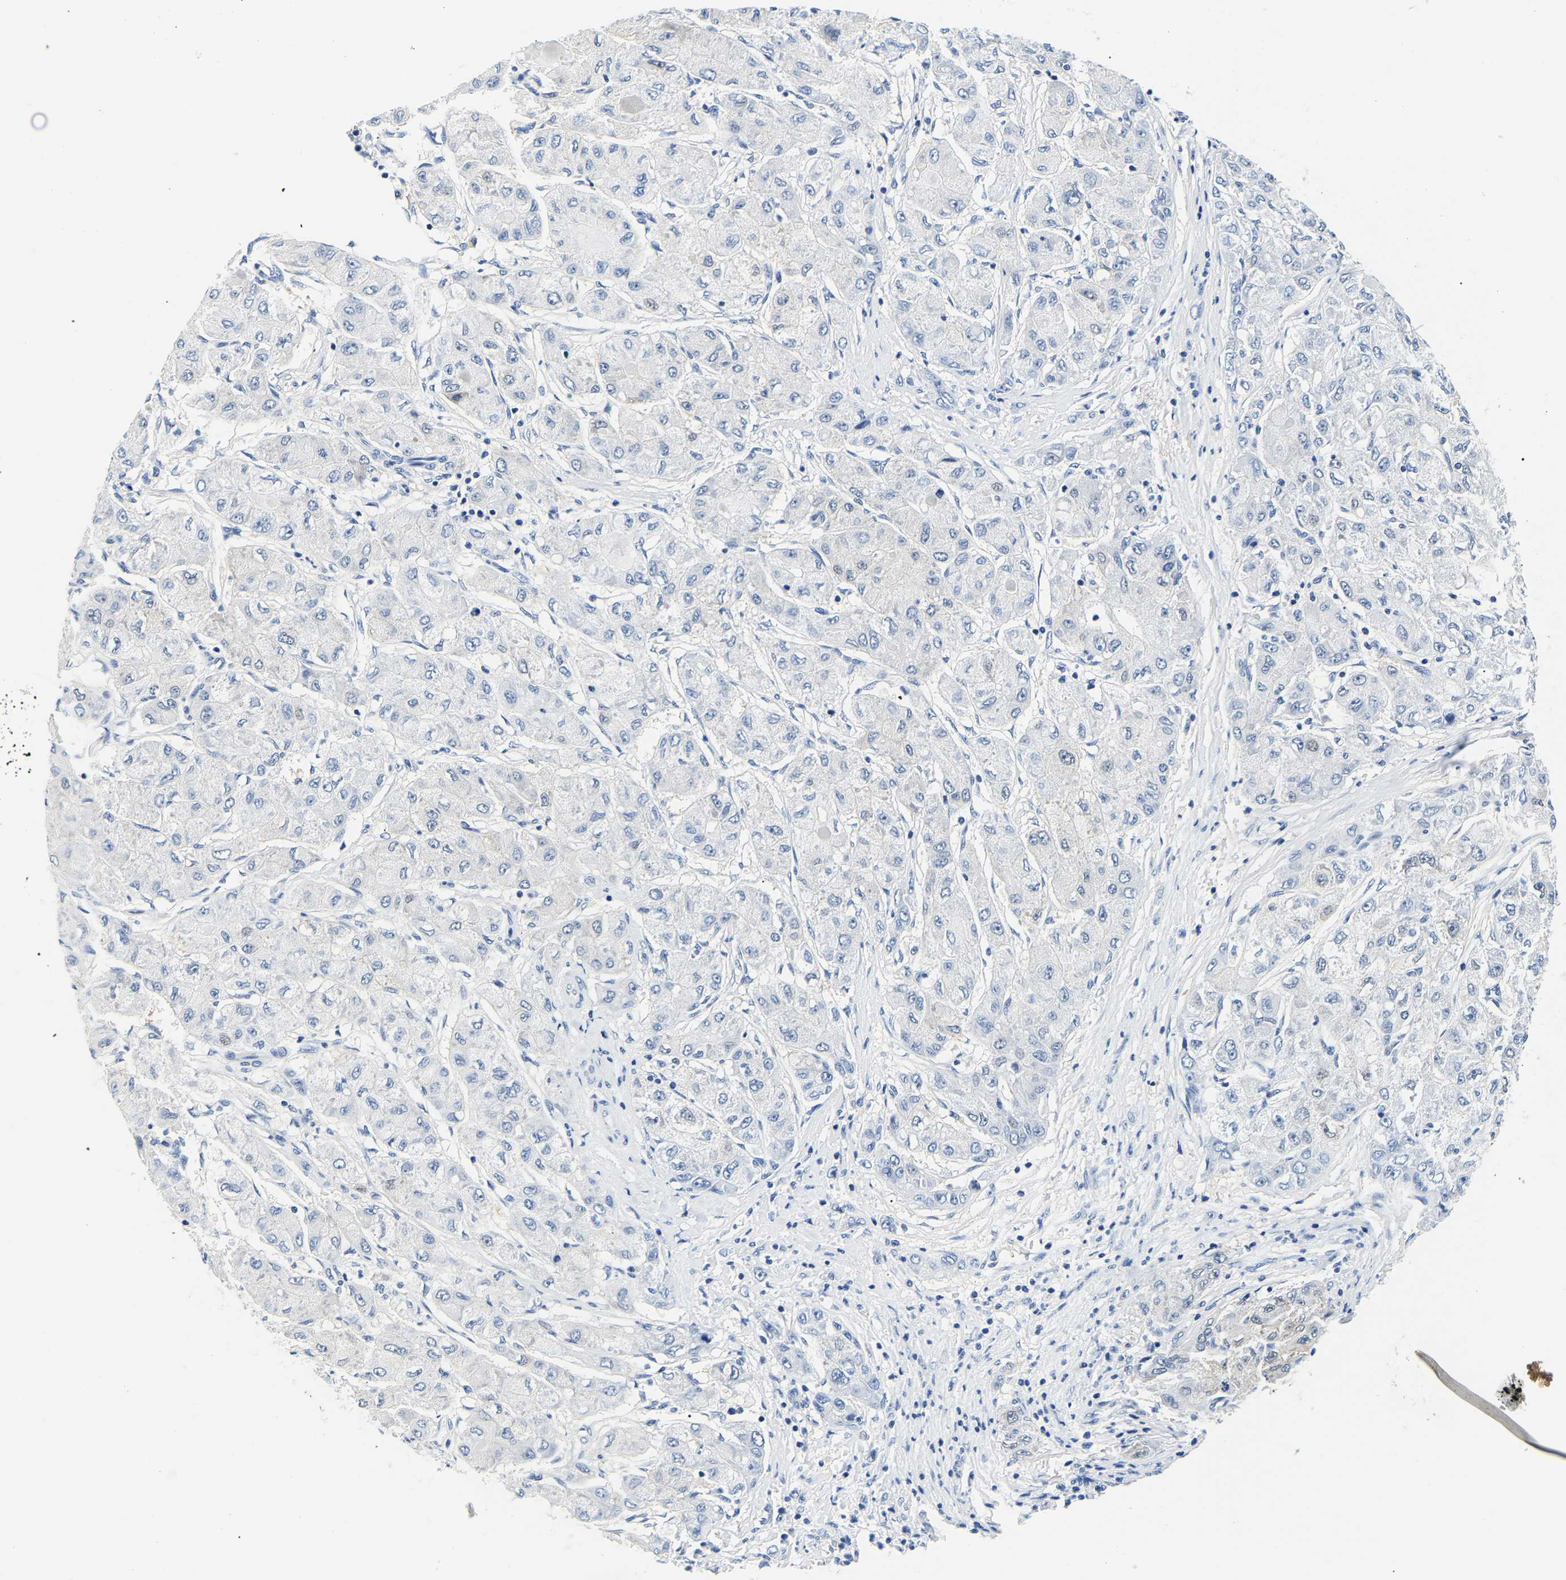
{"staining": {"intensity": "negative", "quantity": "none", "location": "none"}, "tissue": "liver cancer", "cell_type": "Tumor cells", "image_type": "cancer", "snomed": [{"axis": "morphology", "description": "Carcinoma, Hepatocellular, NOS"}, {"axis": "topography", "description": "Liver"}], "caption": "Immunohistochemistry of human liver cancer (hepatocellular carcinoma) exhibits no expression in tumor cells. Nuclei are stained in blue.", "gene": "UCHL3", "patient": {"sex": "male", "age": 80}}